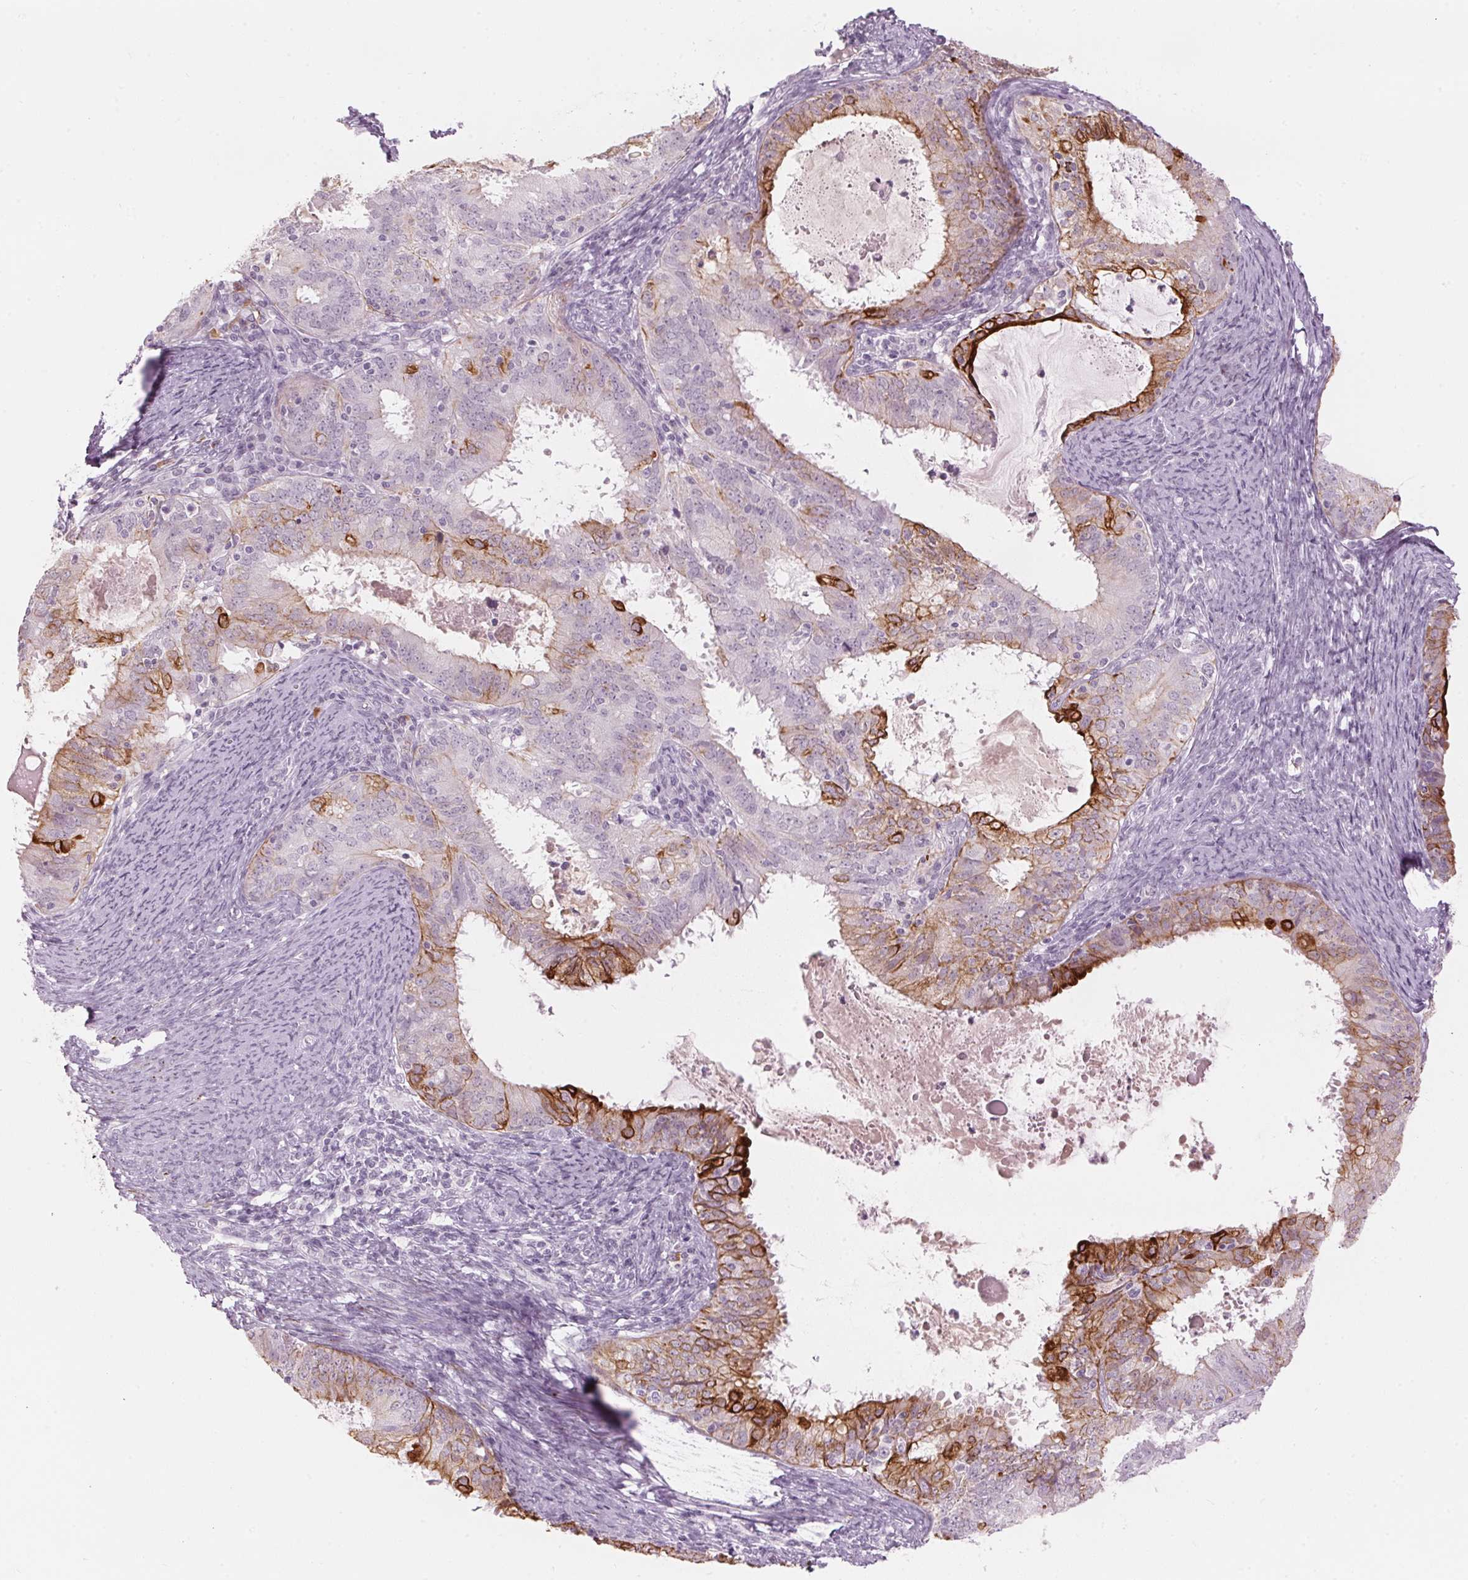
{"staining": {"intensity": "strong", "quantity": "<25%", "location": "cytoplasmic/membranous"}, "tissue": "endometrial cancer", "cell_type": "Tumor cells", "image_type": "cancer", "snomed": [{"axis": "morphology", "description": "Adenocarcinoma, NOS"}, {"axis": "topography", "description": "Endometrium"}], "caption": "Endometrial cancer (adenocarcinoma) stained for a protein reveals strong cytoplasmic/membranous positivity in tumor cells.", "gene": "SCTR", "patient": {"sex": "female", "age": 57}}